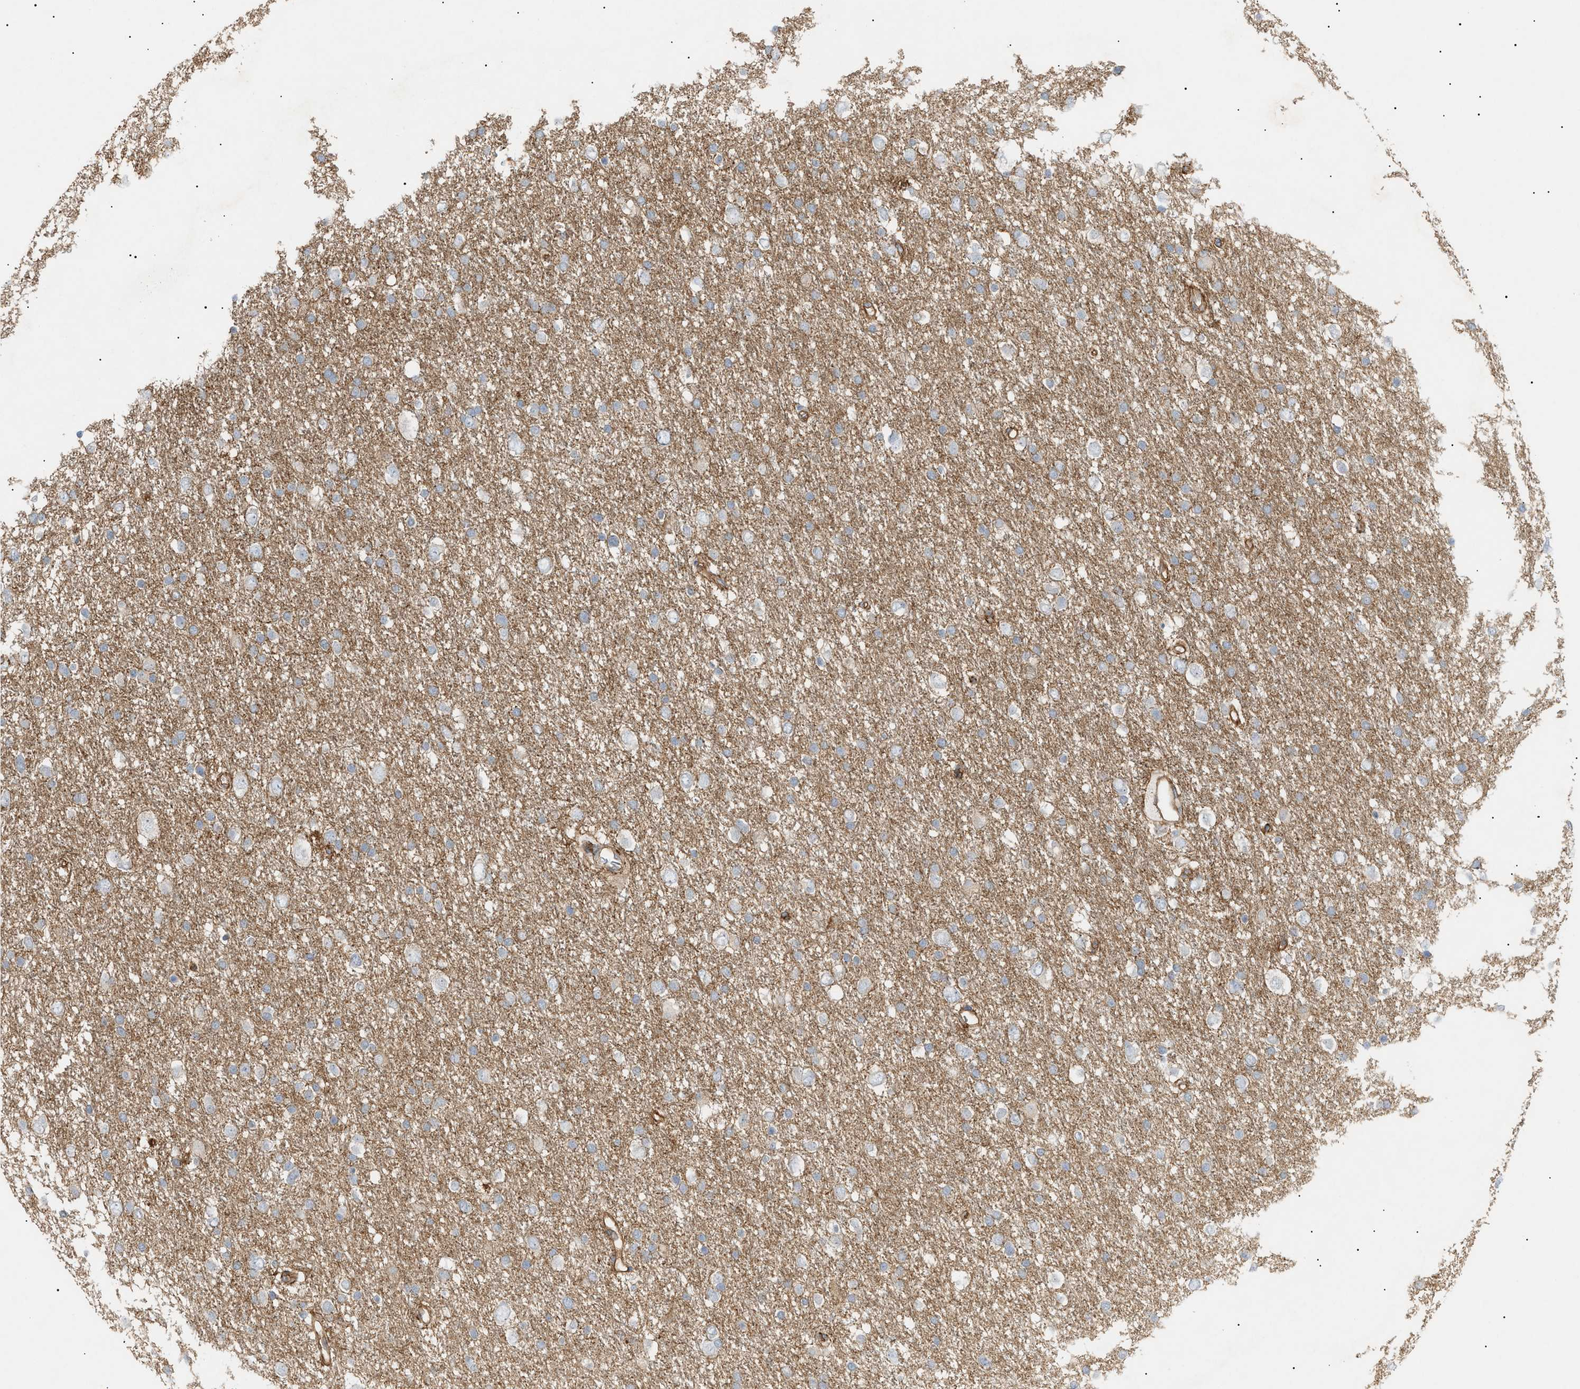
{"staining": {"intensity": "weak", "quantity": "<25%", "location": "cytoplasmic/membranous"}, "tissue": "glioma", "cell_type": "Tumor cells", "image_type": "cancer", "snomed": [{"axis": "morphology", "description": "Glioma, malignant, Low grade"}, {"axis": "topography", "description": "Brain"}], "caption": "Tumor cells are negative for protein expression in human malignant glioma (low-grade). (Immunohistochemistry, brightfield microscopy, high magnification).", "gene": "ZFHX2", "patient": {"sex": "female", "age": 37}}